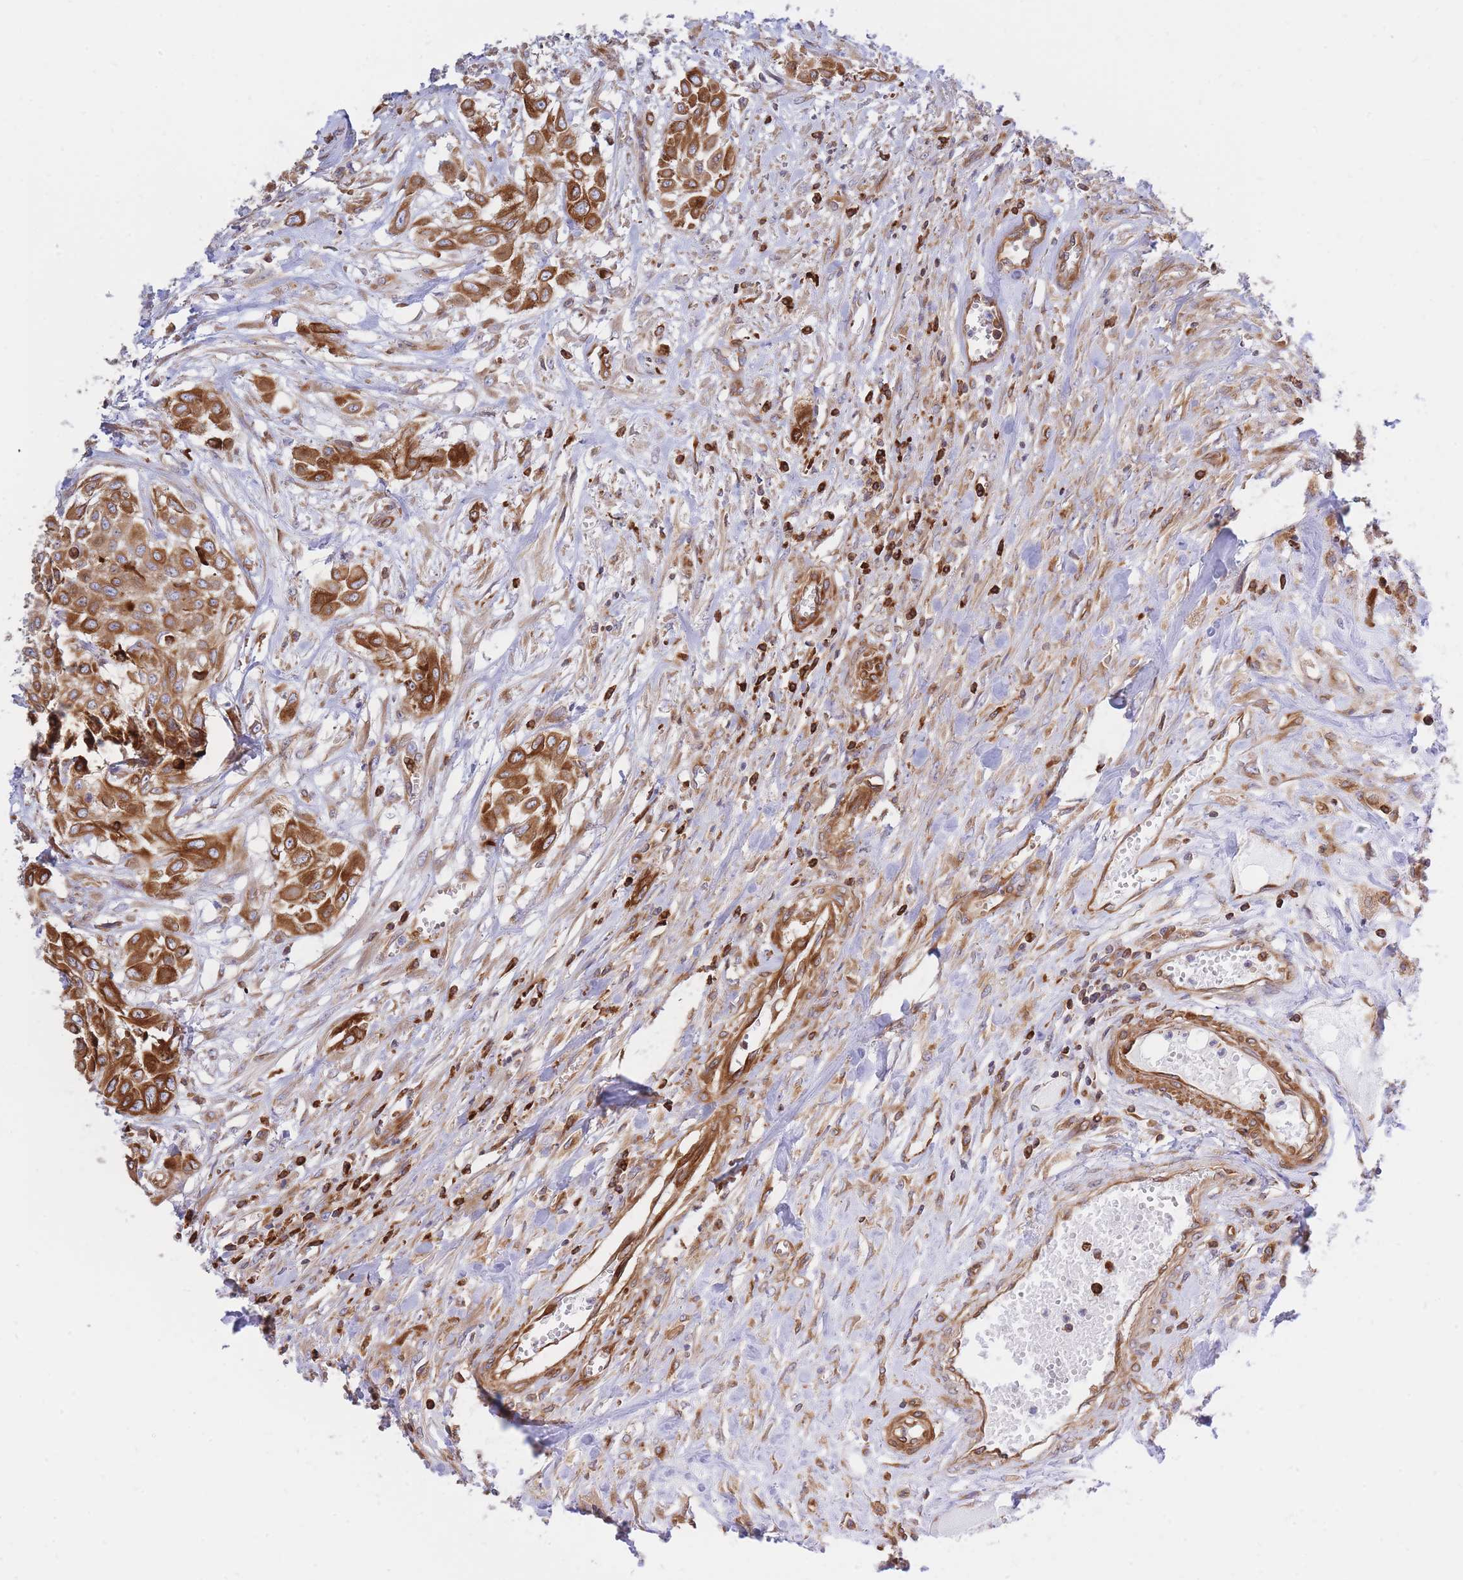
{"staining": {"intensity": "strong", "quantity": ">75%", "location": "cytoplasmic/membranous"}, "tissue": "urothelial cancer", "cell_type": "Tumor cells", "image_type": "cancer", "snomed": [{"axis": "morphology", "description": "Urothelial carcinoma, High grade"}, {"axis": "topography", "description": "Urinary bladder"}], "caption": "About >75% of tumor cells in human urothelial cancer demonstrate strong cytoplasmic/membranous protein positivity as visualized by brown immunohistochemical staining.", "gene": "REM1", "patient": {"sex": "male", "age": 57}}